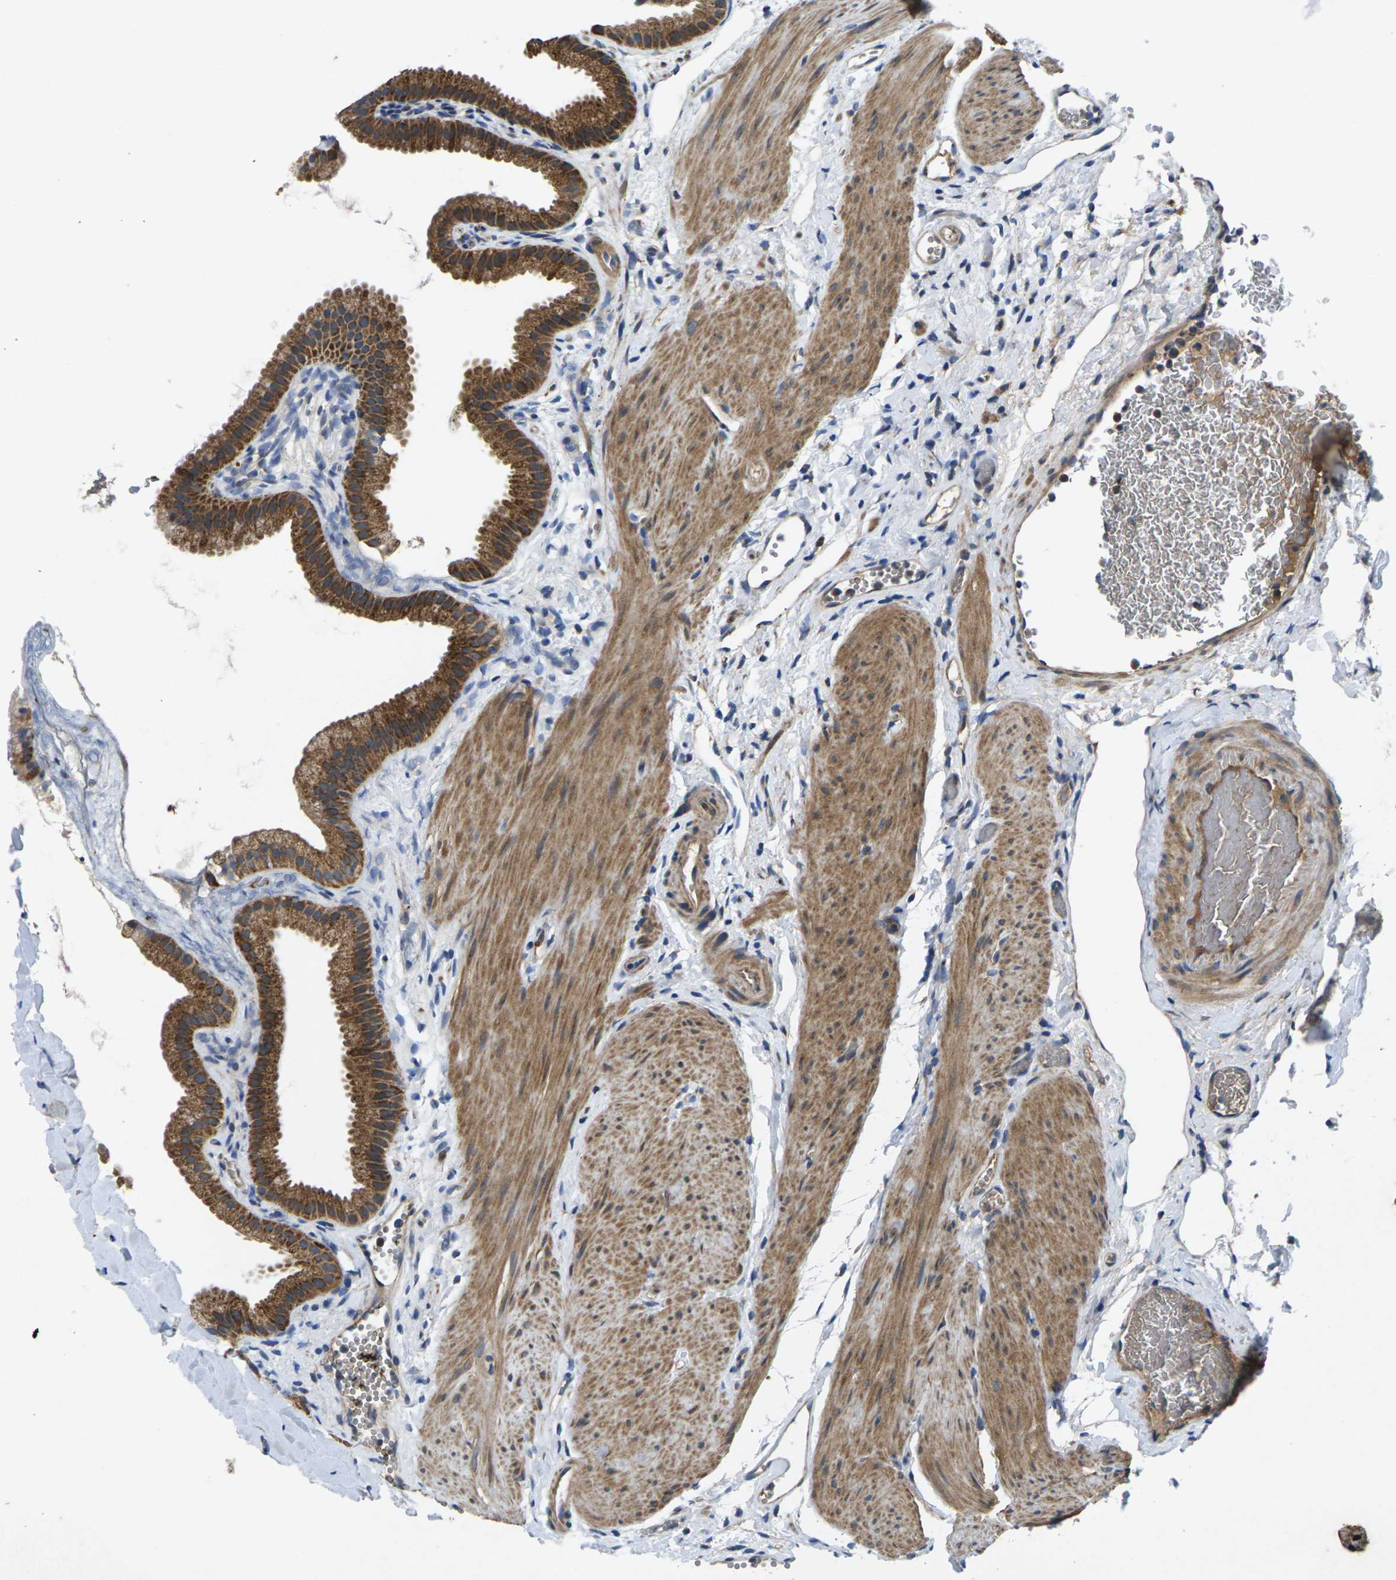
{"staining": {"intensity": "moderate", "quantity": ">75%", "location": "cytoplasmic/membranous"}, "tissue": "gallbladder", "cell_type": "Glandular cells", "image_type": "normal", "snomed": [{"axis": "morphology", "description": "Normal tissue, NOS"}, {"axis": "topography", "description": "Gallbladder"}], "caption": "Glandular cells demonstrate medium levels of moderate cytoplasmic/membranous expression in approximately >75% of cells in normal human gallbladder.", "gene": "KIF1B", "patient": {"sex": "female", "age": 64}}